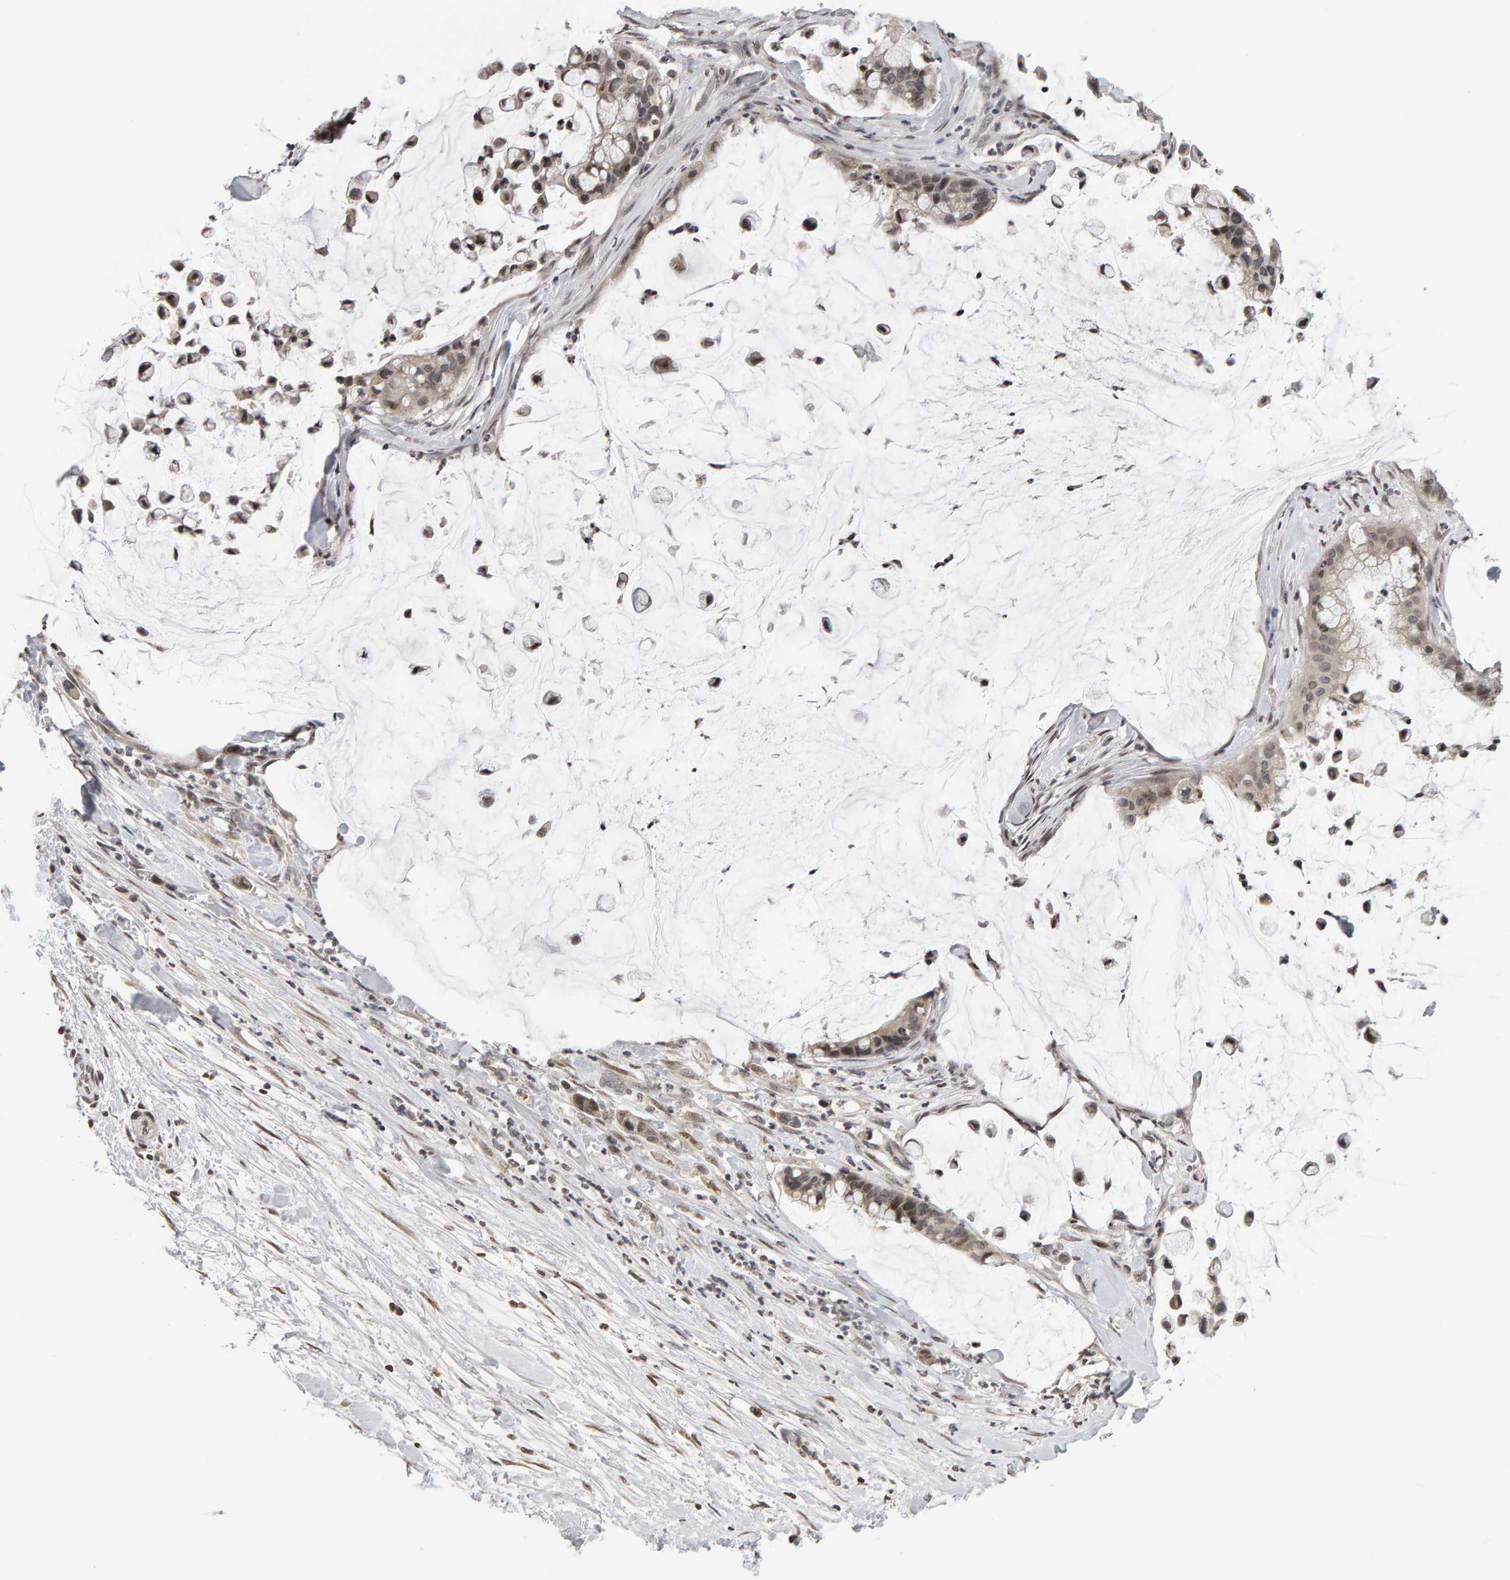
{"staining": {"intensity": "weak", "quantity": ">75%", "location": "nuclear"}, "tissue": "pancreatic cancer", "cell_type": "Tumor cells", "image_type": "cancer", "snomed": [{"axis": "morphology", "description": "Adenocarcinoma, NOS"}, {"axis": "topography", "description": "Pancreas"}], "caption": "A brown stain shows weak nuclear staining of a protein in human pancreatic cancer tumor cells. (brown staining indicates protein expression, while blue staining denotes nuclei).", "gene": "TRAM1", "patient": {"sex": "male", "age": 41}}